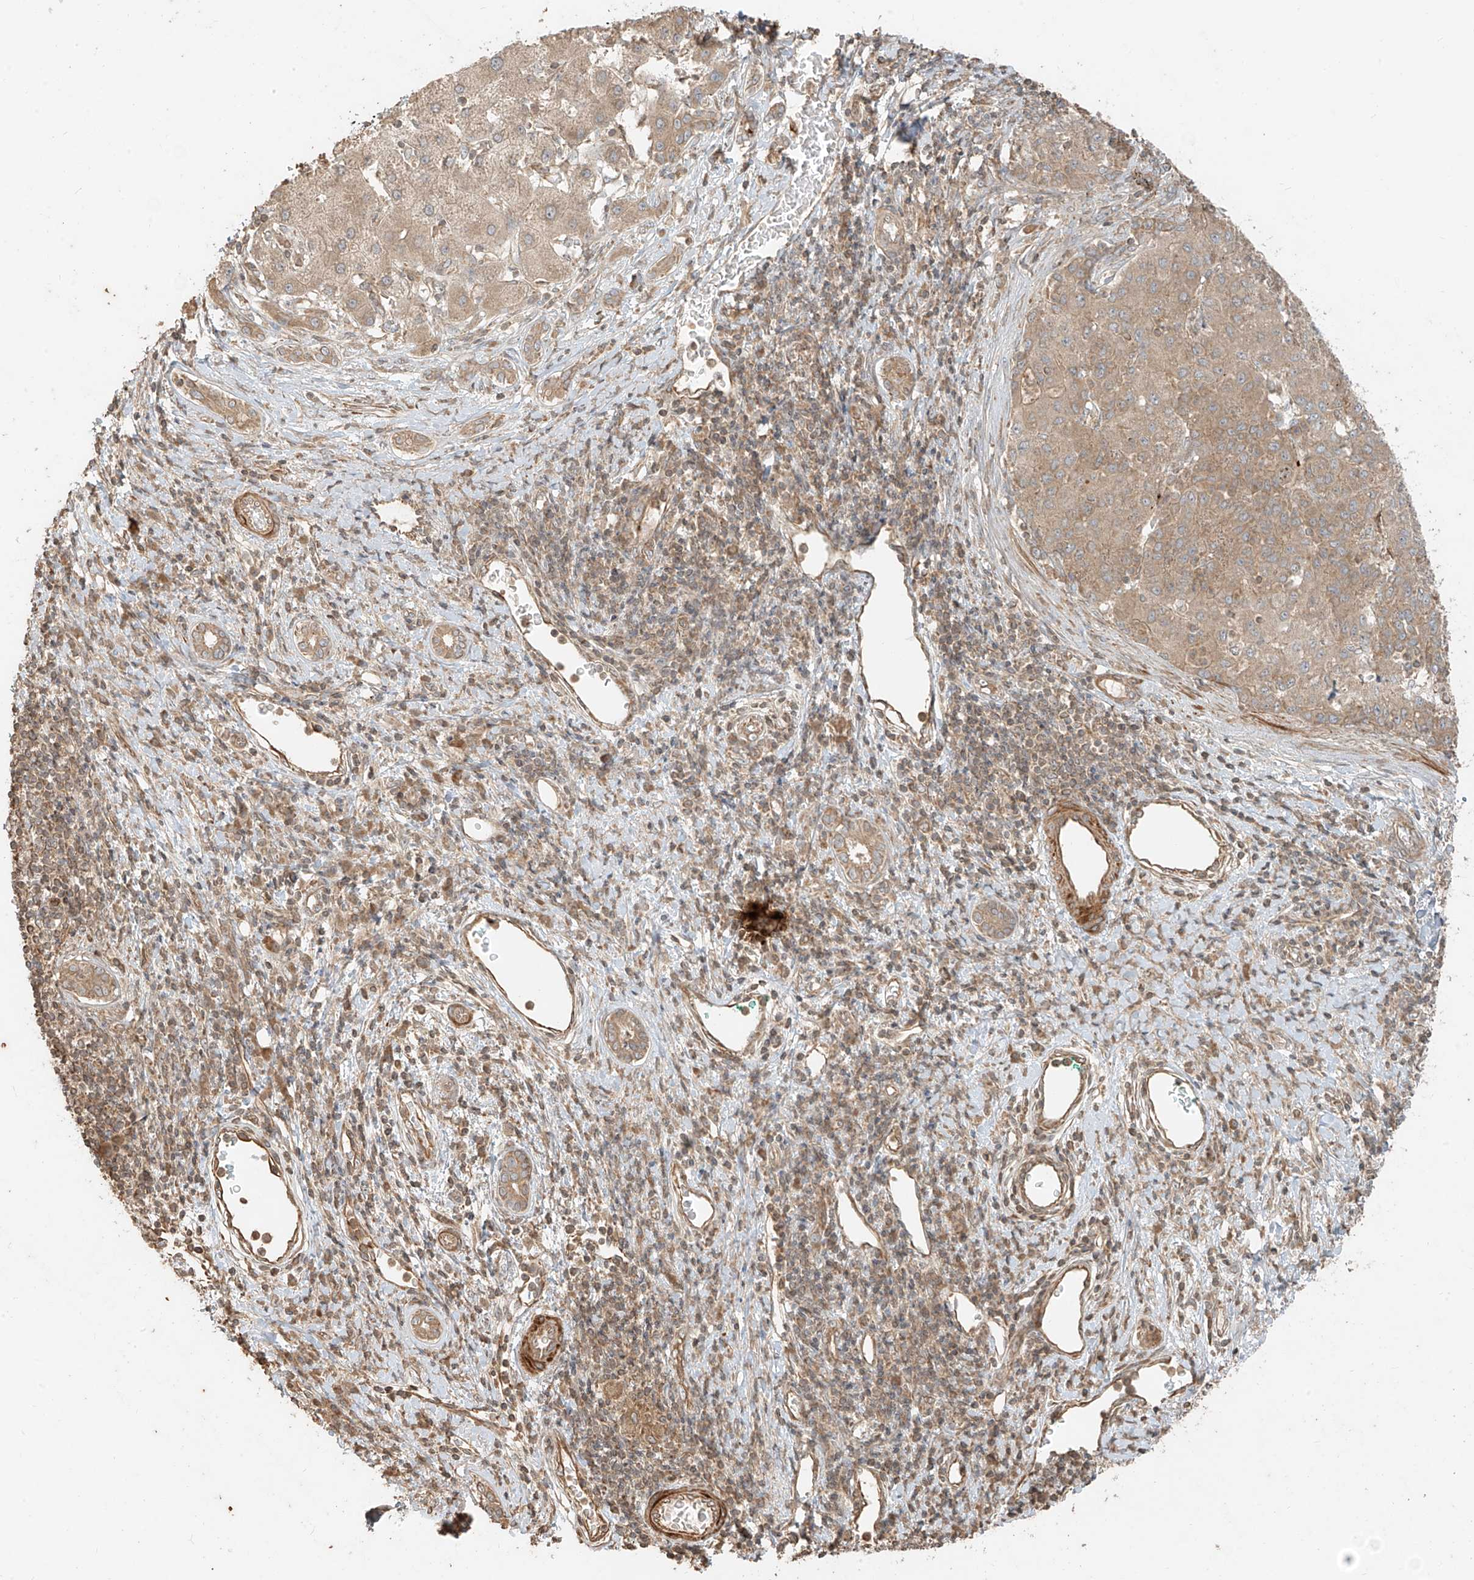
{"staining": {"intensity": "moderate", "quantity": ">75%", "location": "cytoplasmic/membranous"}, "tissue": "liver cancer", "cell_type": "Tumor cells", "image_type": "cancer", "snomed": [{"axis": "morphology", "description": "Carcinoma, Hepatocellular, NOS"}, {"axis": "topography", "description": "Liver"}], "caption": "A medium amount of moderate cytoplasmic/membranous positivity is appreciated in approximately >75% of tumor cells in liver cancer tissue. (Brightfield microscopy of DAB IHC at high magnification).", "gene": "ANKZF1", "patient": {"sex": "male", "age": 65}}